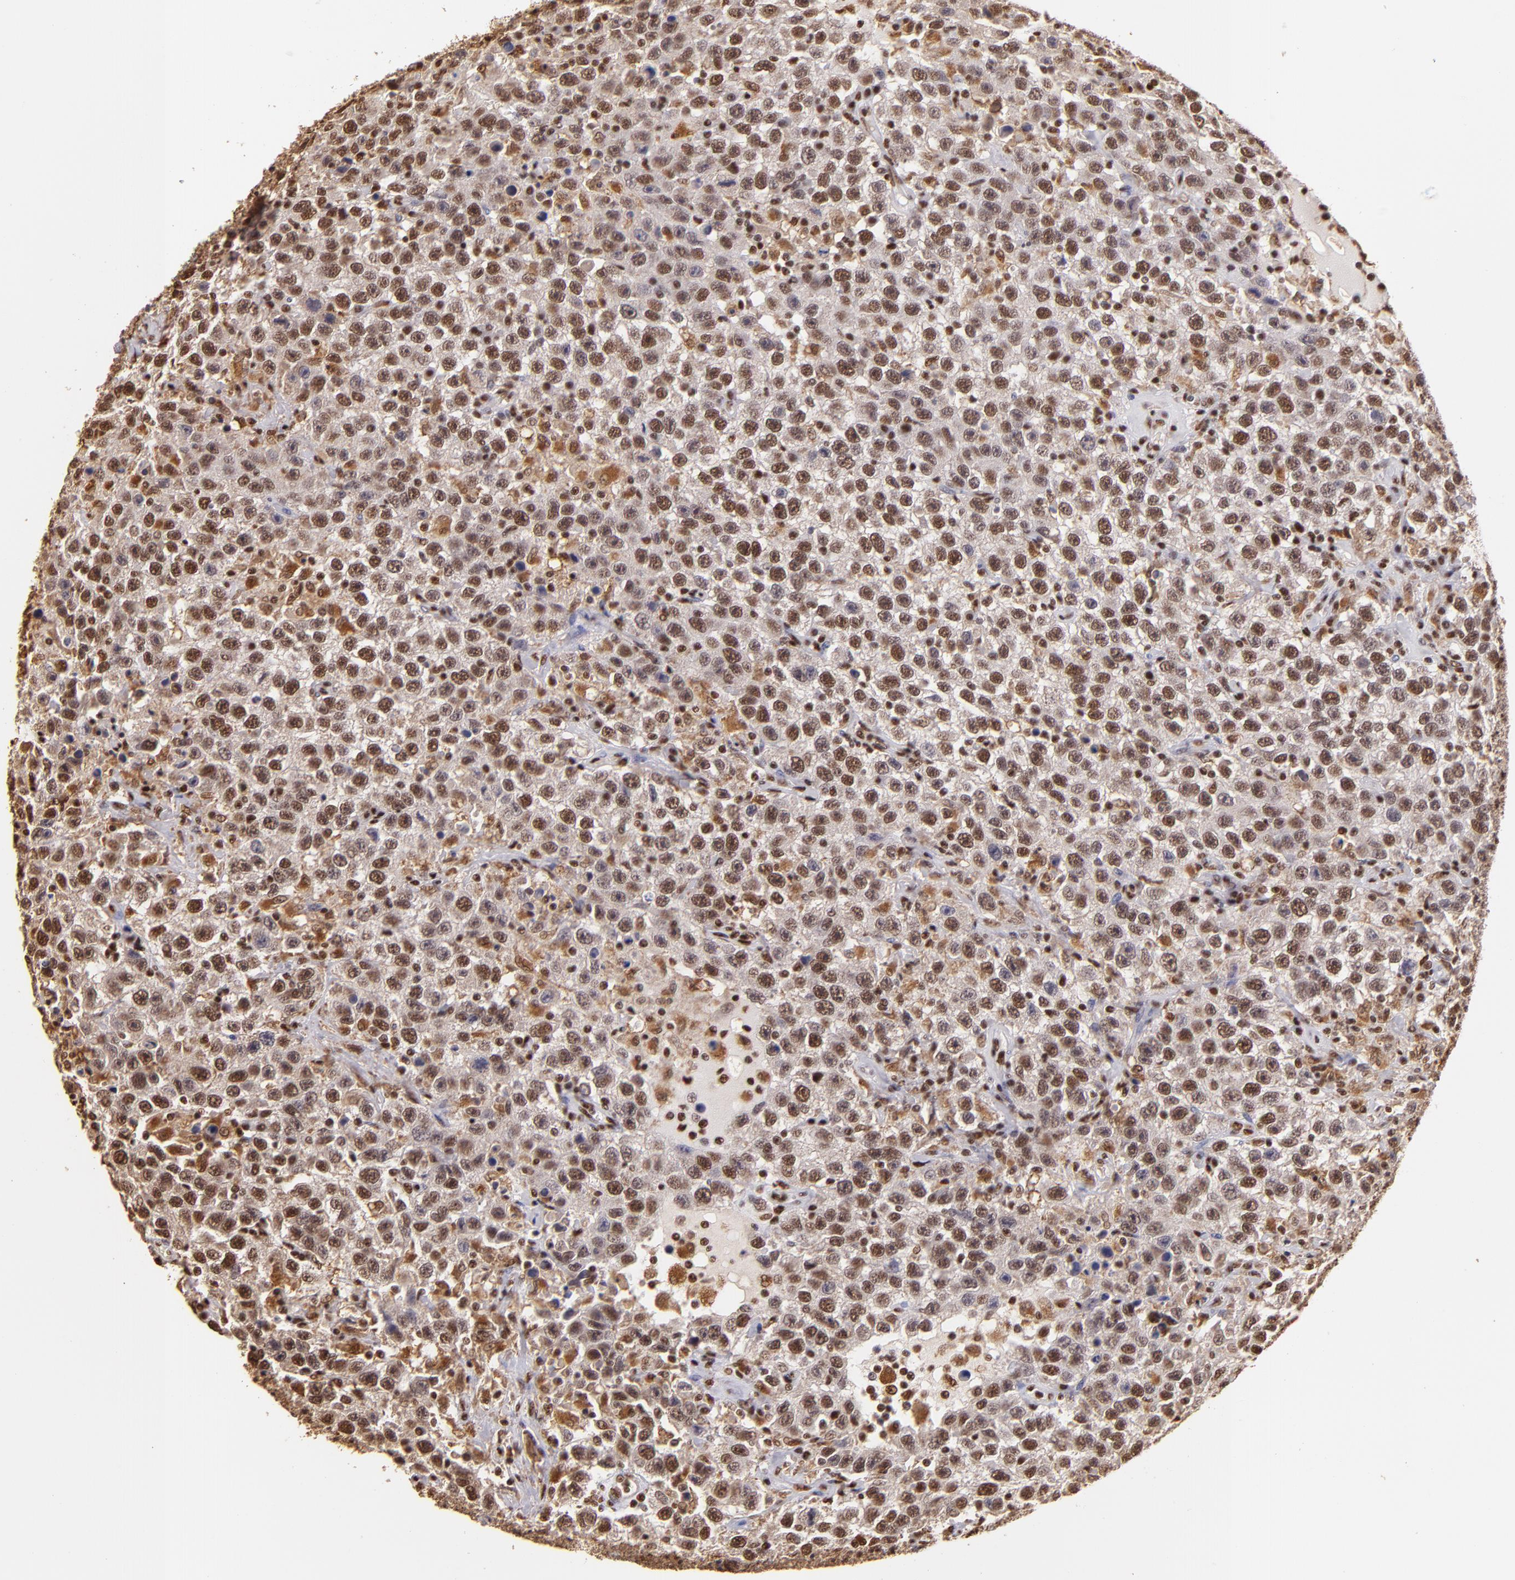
{"staining": {"intensity": "moderate", "quantity": ">75%", "location": "cytoplasmic/membranous,nuclear"}, "tissue": "testis cancer", "cell_type": "Tumor cells", "image_type": "cancer", "snomed": [{"axis": "morphology", "description": "Seminoma, NOS"}, {"axis": "topography", "description": "Testis"}], "caption": "Moderate cytoplasmic/membranous and nuclear protein expression is identified in approximately >75% of tumor cells in testis seminoma.", "gene": "SP1", "patient": {"sex": "male", "age": 41}}